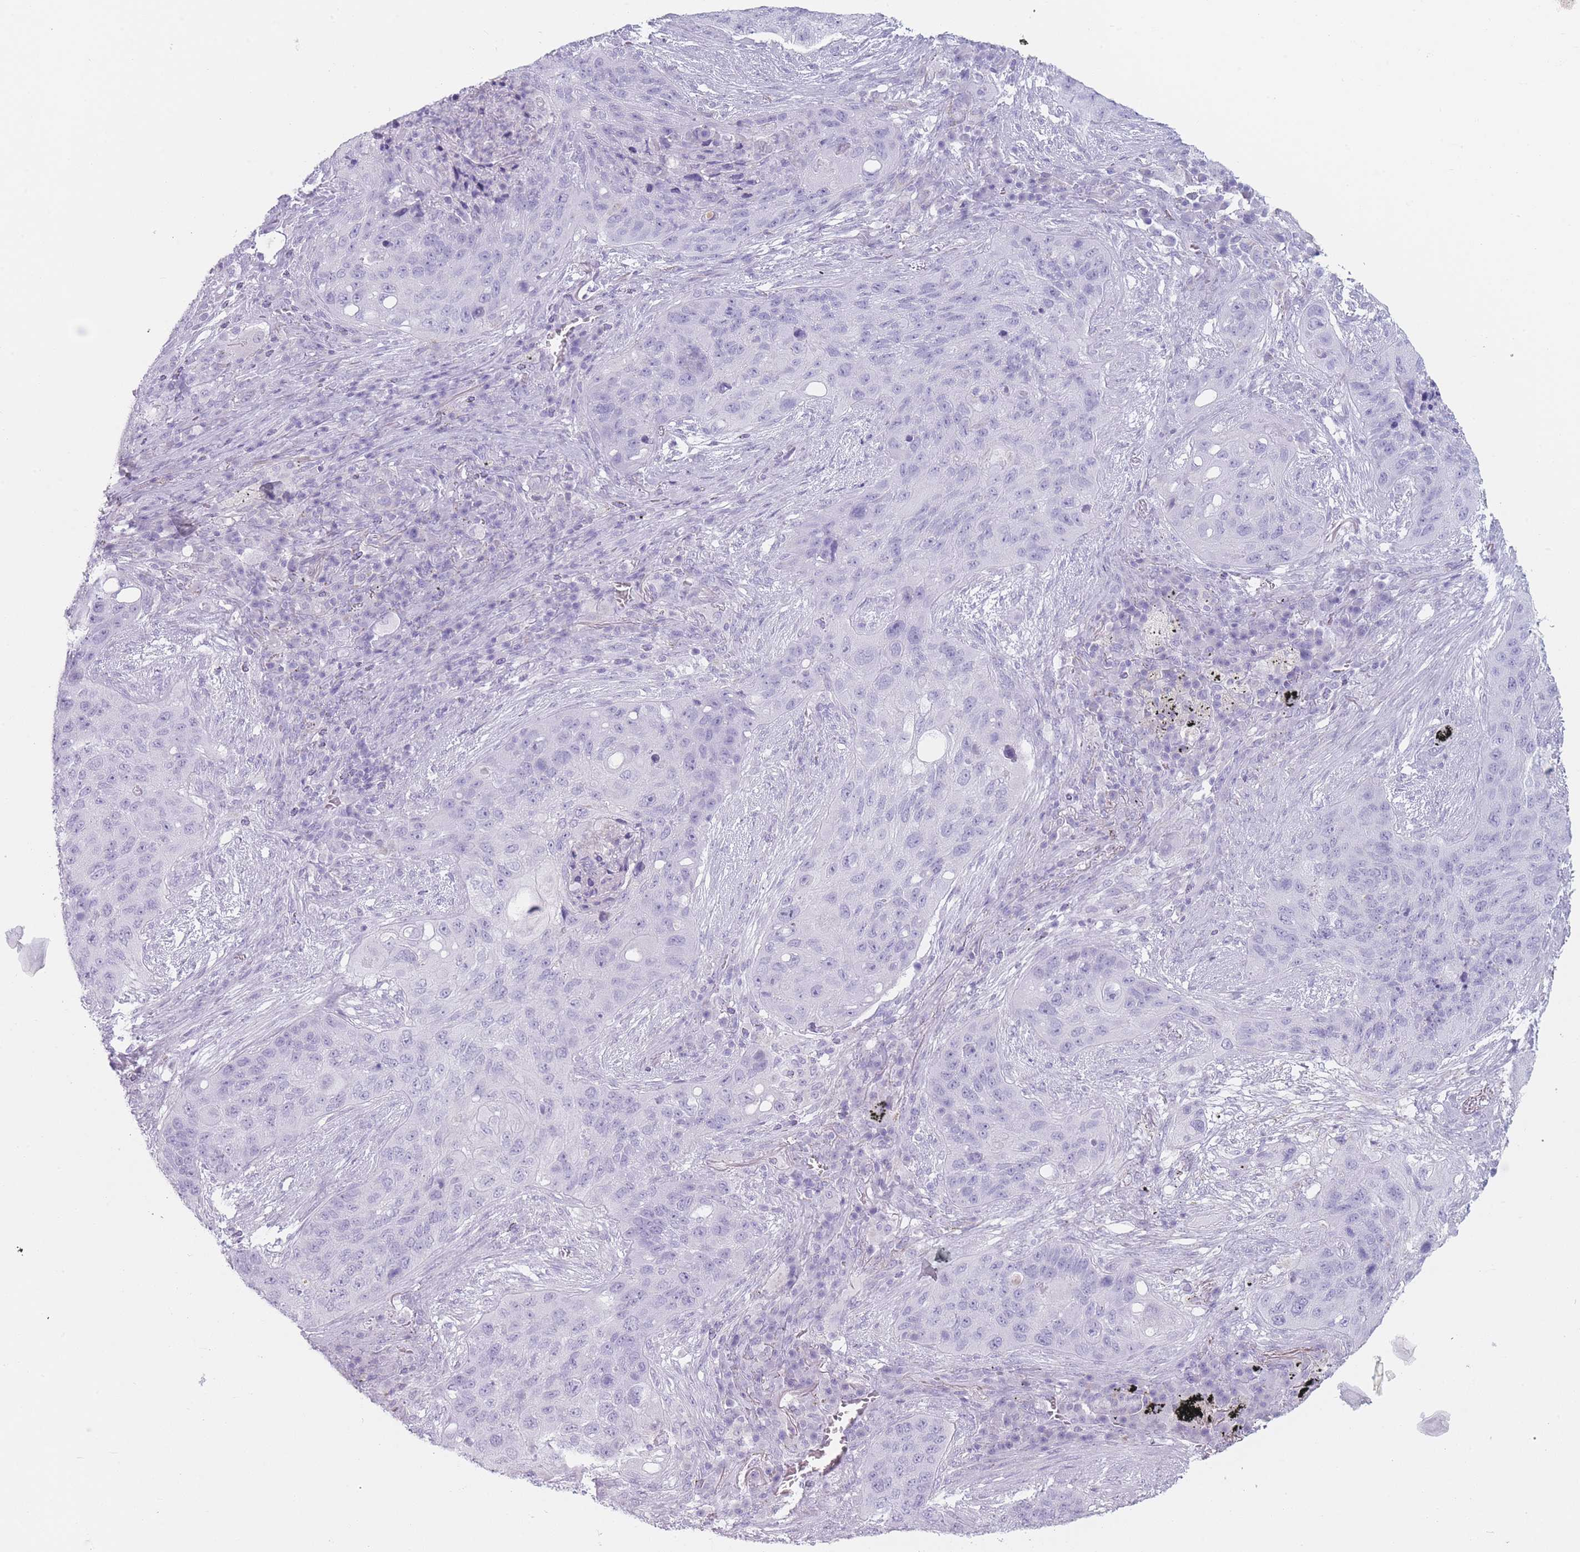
{"staining": {"intensity": "negative", "quantity": "none", "location": "none"}, "tissue": "lung cancer", "cell_type": "Tumor cells", "image_type": "cancer", "snomed": [{"axis": "morphology", "description": "Squamous cell carcinoma, NOS"}, {"axis": "topography", "description": "Lung"}], "caption": "High power microscopy photomicrograph of an IHC image of lung cancer, revealing no significant positivity in tumor cells. (Immunohistochemistry, brightfield microscopy, high magnification).", "gene": "GPR12", "patient": {"sex": "female", "age": 63}}